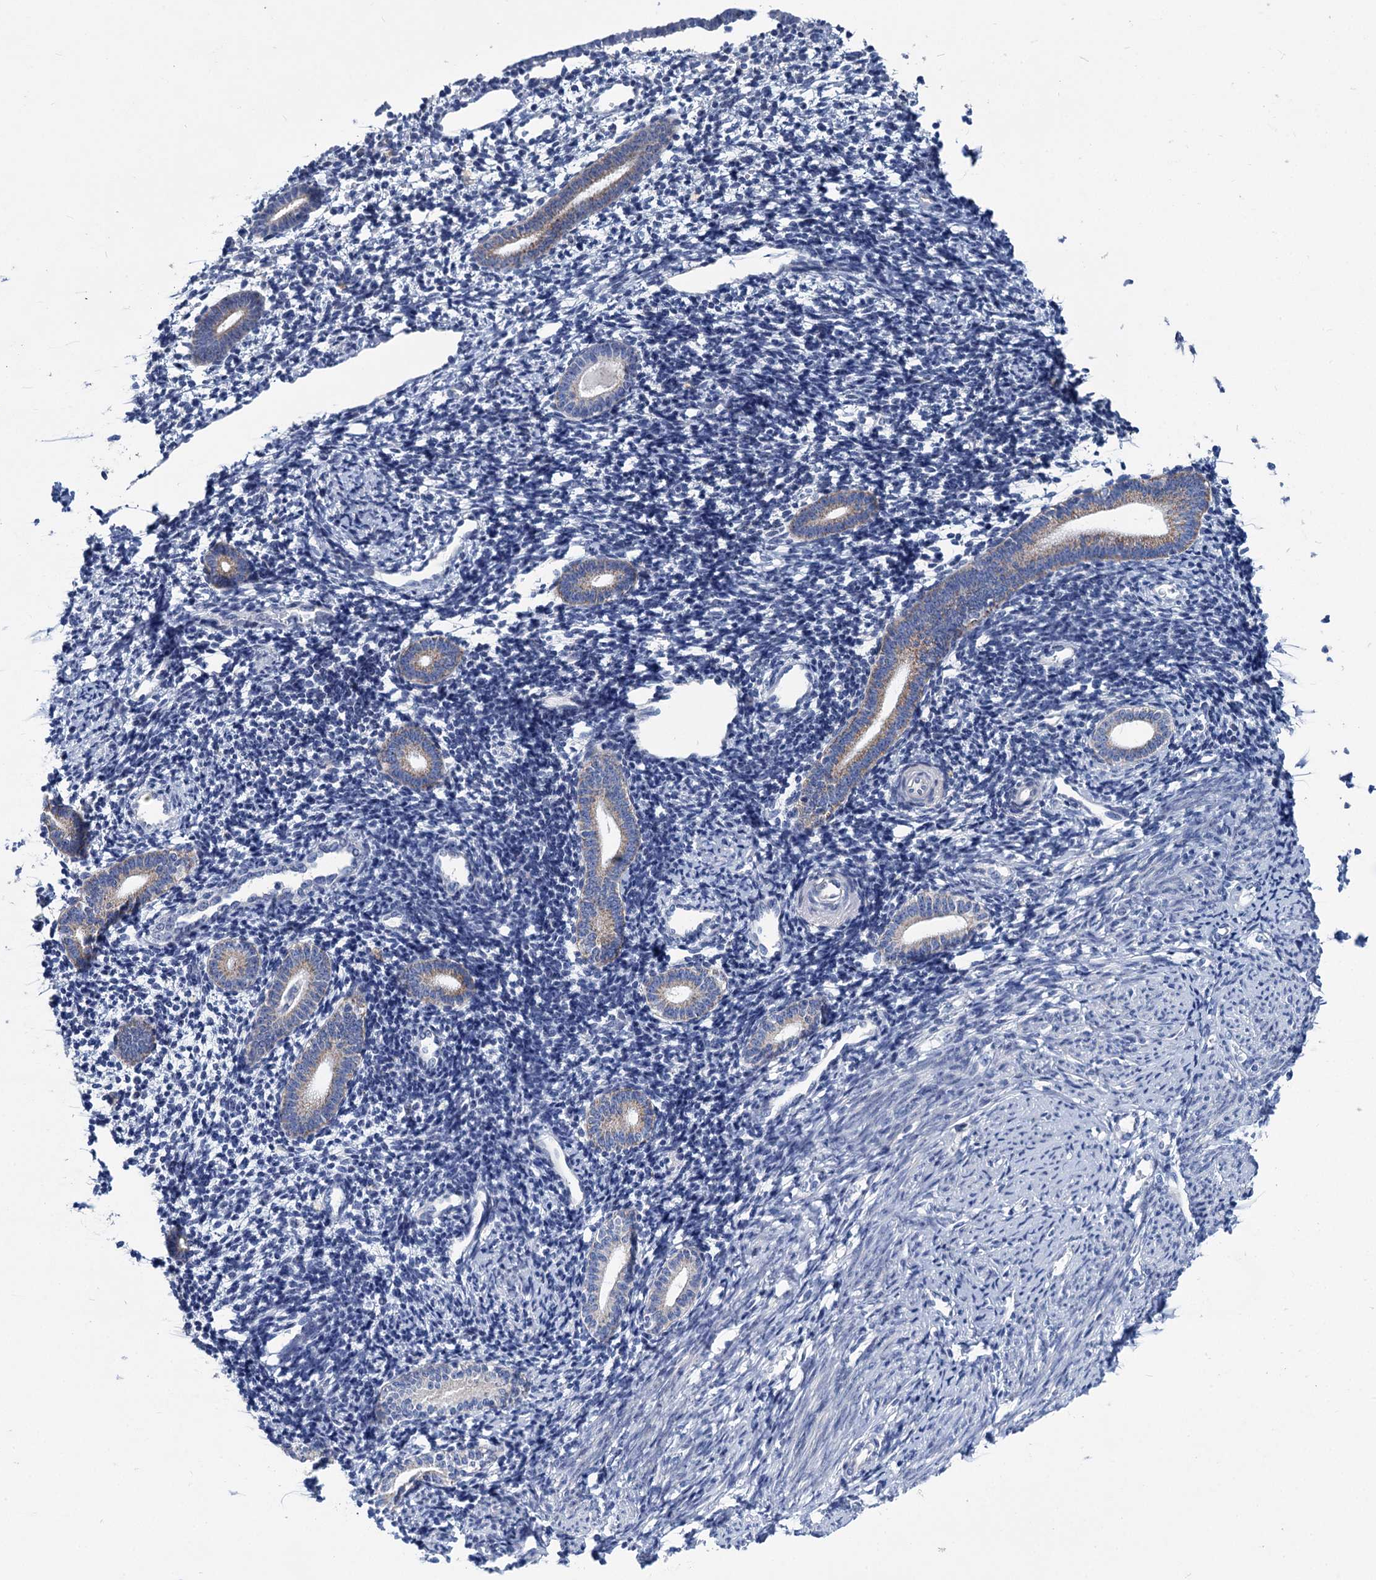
{"staining": {"intensity": "negative", "quantity": "none", "location": "none"}, "tissue": "endometrium", "cell_type": "Cells in endometrial stroma", "image_type": "normal", "snomed": [{"axis": "morphology", "description": "Normal tissue, NOS"}, {"axis": "topography", "description": "Endometrium"}], "caption": "Micrograph shows no protein positivity in cells in endometrial stroma of unremarkable endometrium. Brightfield microscopy of IHC stained with DAB (brown) and hematoxylin (blue), captured at high magnification.", "gene": "CHDH", "patient": {"sex": "female", "age": 56}}